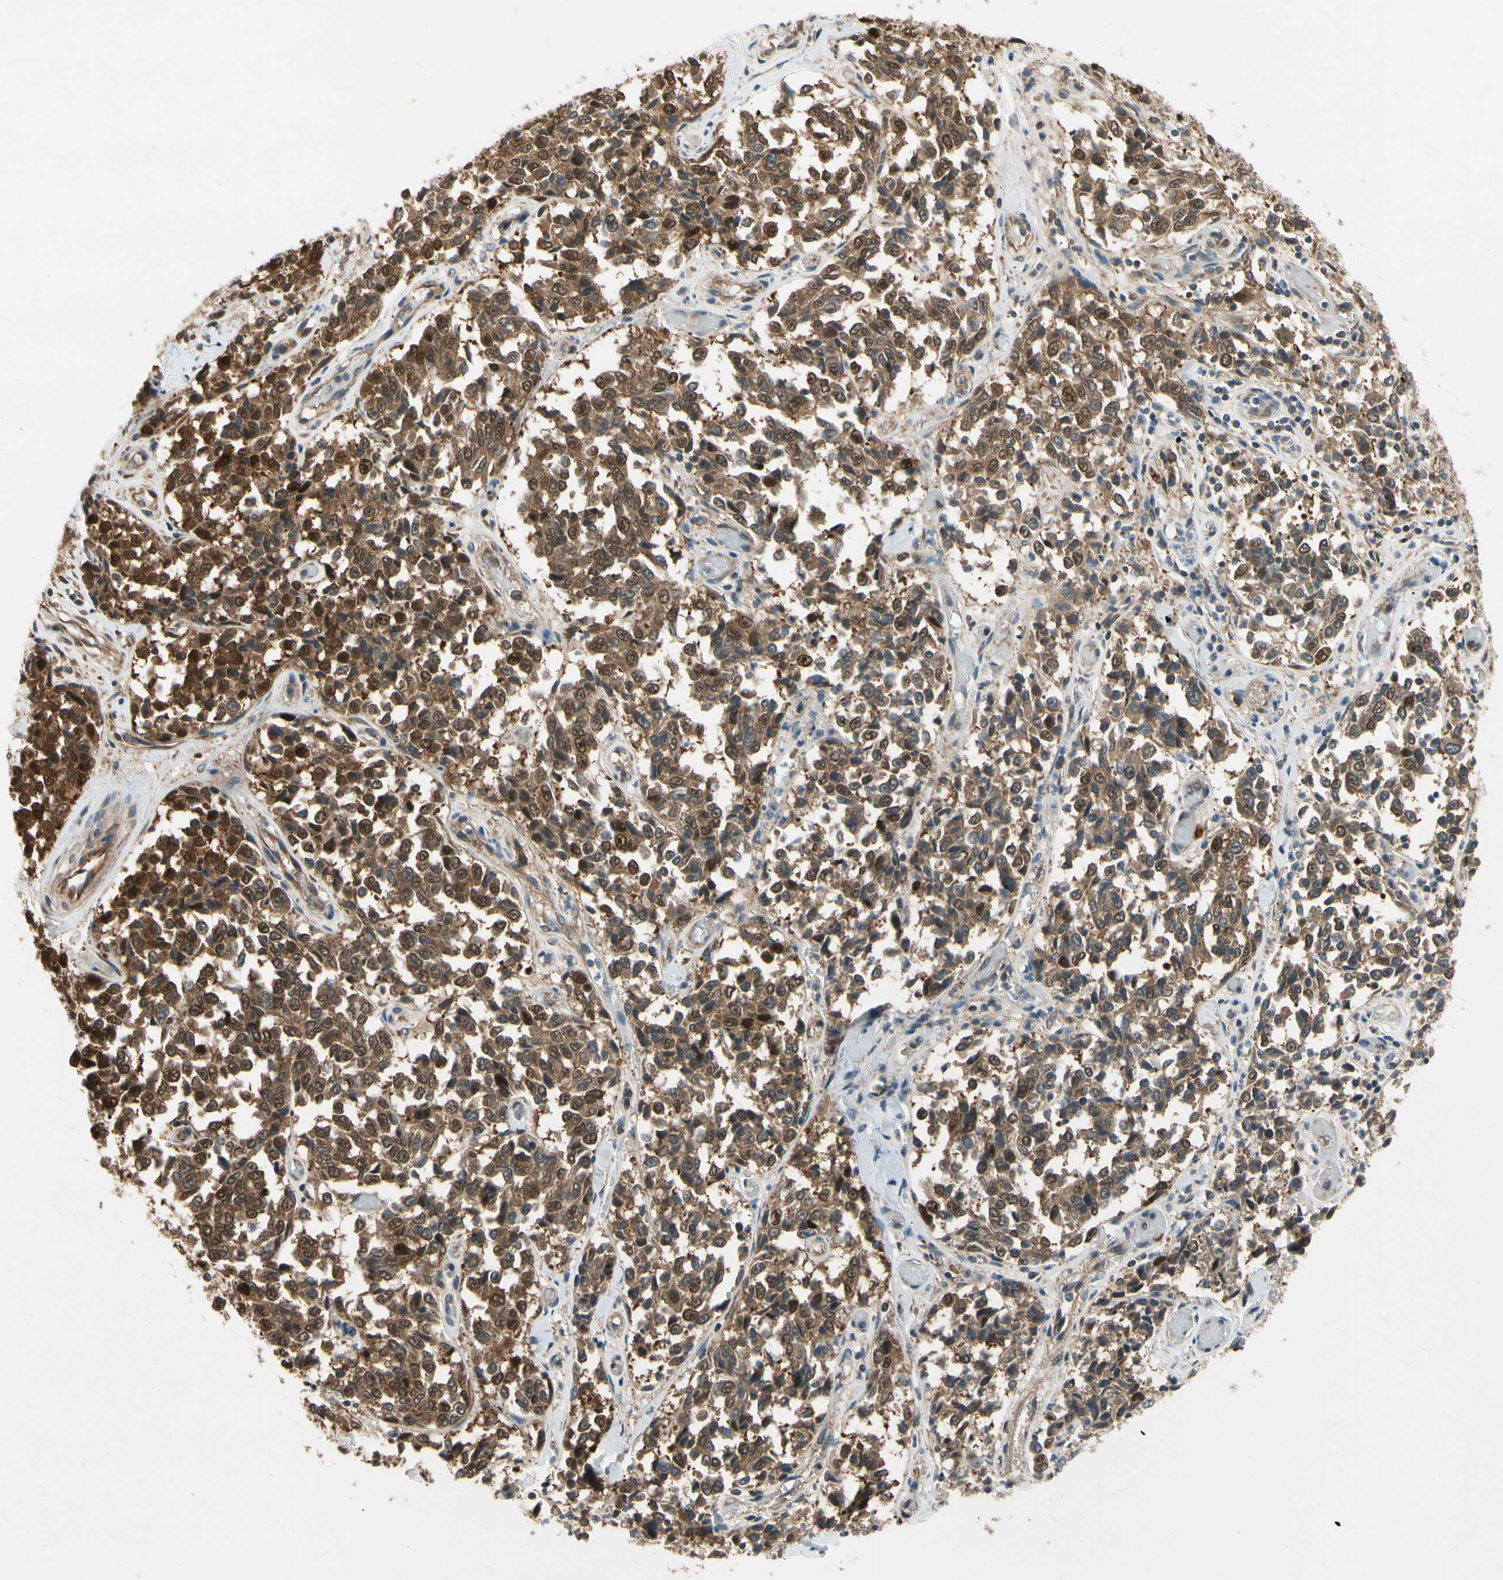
{"staining": {"intensity": "strong", "quantity": ">75%", "location": "cytoplasmic/membranous,nuclear"}, "tissue": "melanoma", "cell_type": "Tumor cells", "image_type": "cancer", "snomed": [{"axis": "morphology", "description": "Malignant melanoma, NOS"}, {"axis": "topography", "description": "Skin"}], "caption": "Tumor cells exhibit strong cytoplasmic/membranous and nuclear positivity in about >75% of cells in melanoma.", "gene": "TDRP", "patient": {"sex": "female", "age": 64}}